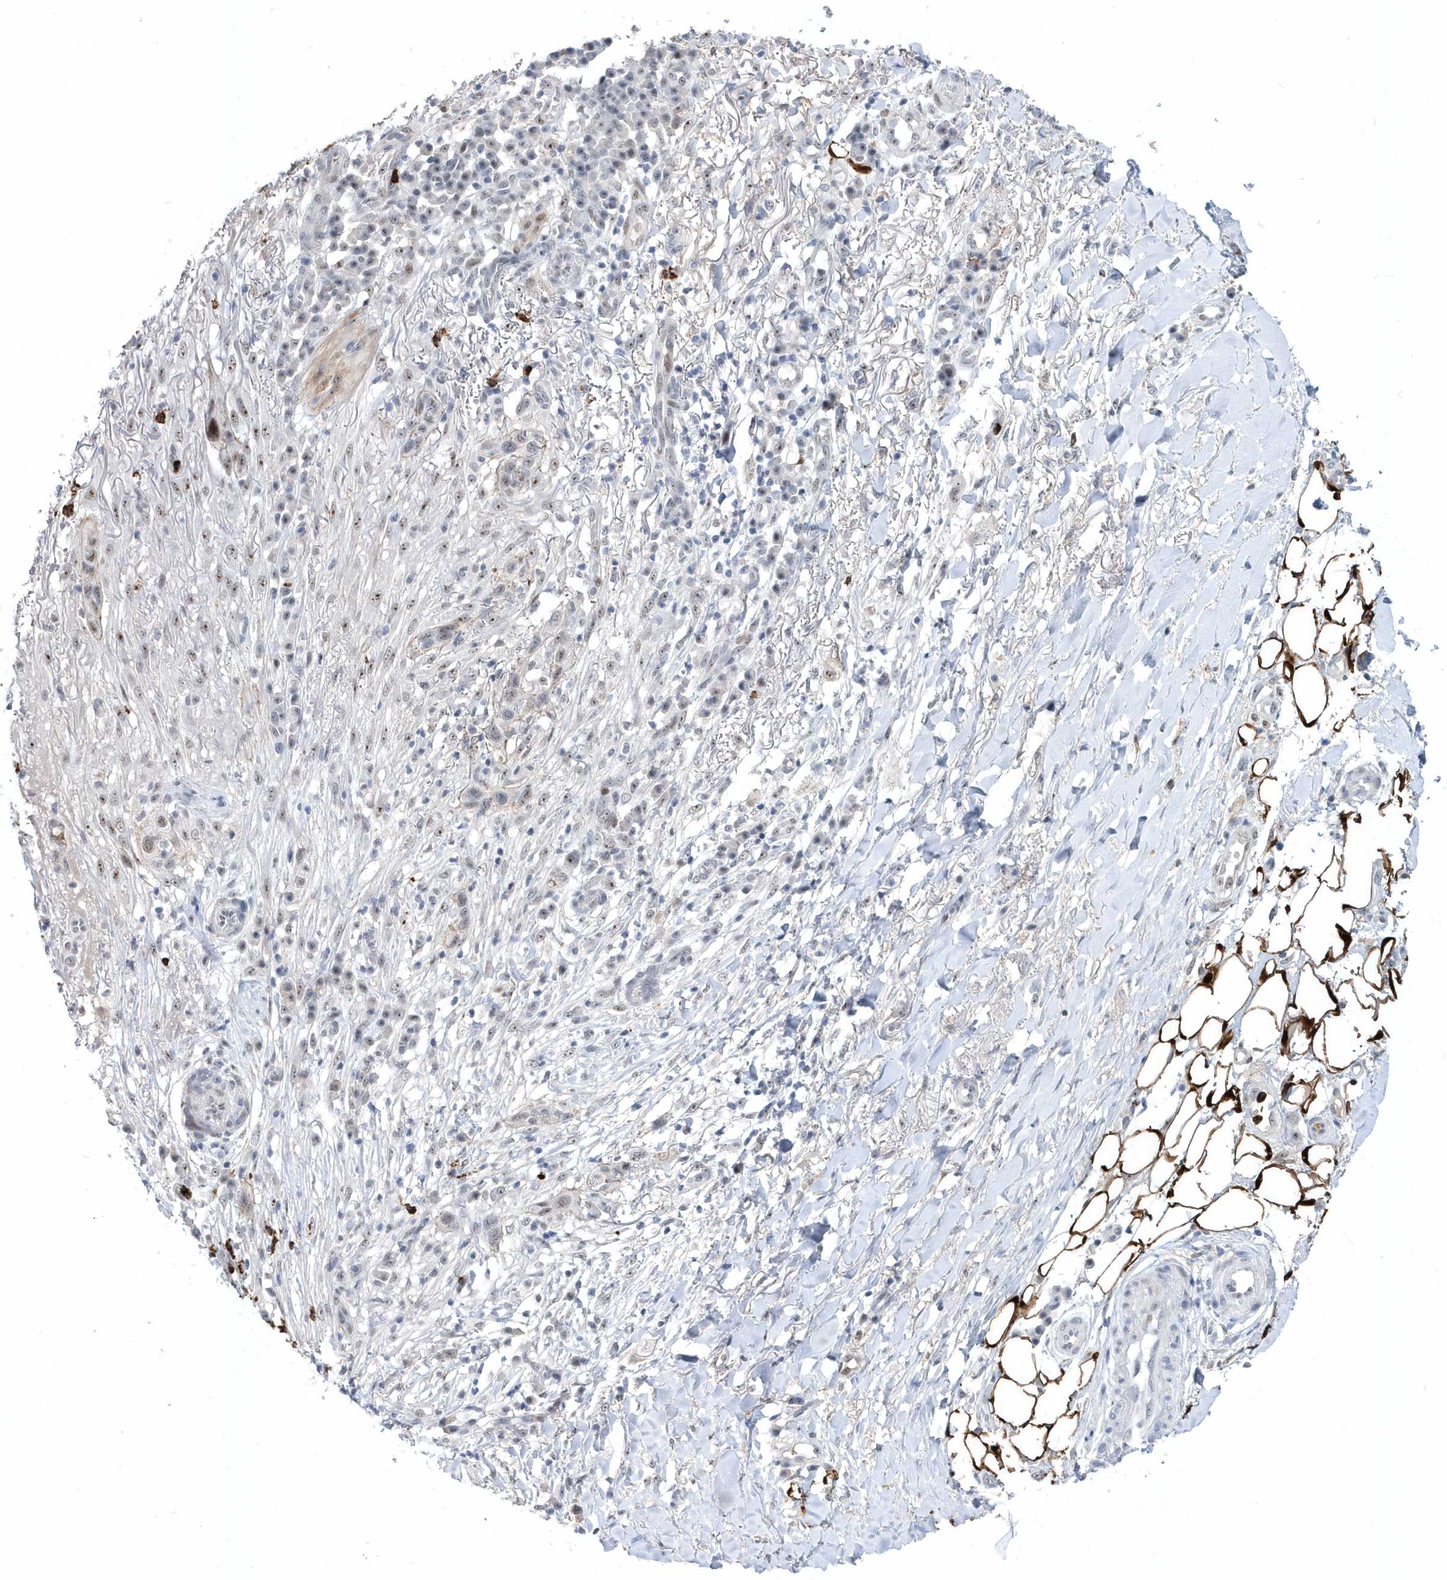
{"staining": {"intensity": "weak", "quantity": "<25%", "location": "nuclear"}, "tissue": "skin cancer", "cell_type": "Tumor cells", "image_type": "cancer", "snomed": [{"axis": "morphology", "description": "Normal tissue, NOS"}, {"axis": "morphology", "description": "Squamous cell carcinoma, NOS"}, {"axis": "topography", "description": "Skin"}], "caption": "High power microscopy photomicrograph of an IHC micrograph of skin squamous cell carcinoma, revealing no significant positivity in tumor cells.", "gene": "ASCL4", "patient": {"sex": "female", "age": 96}}